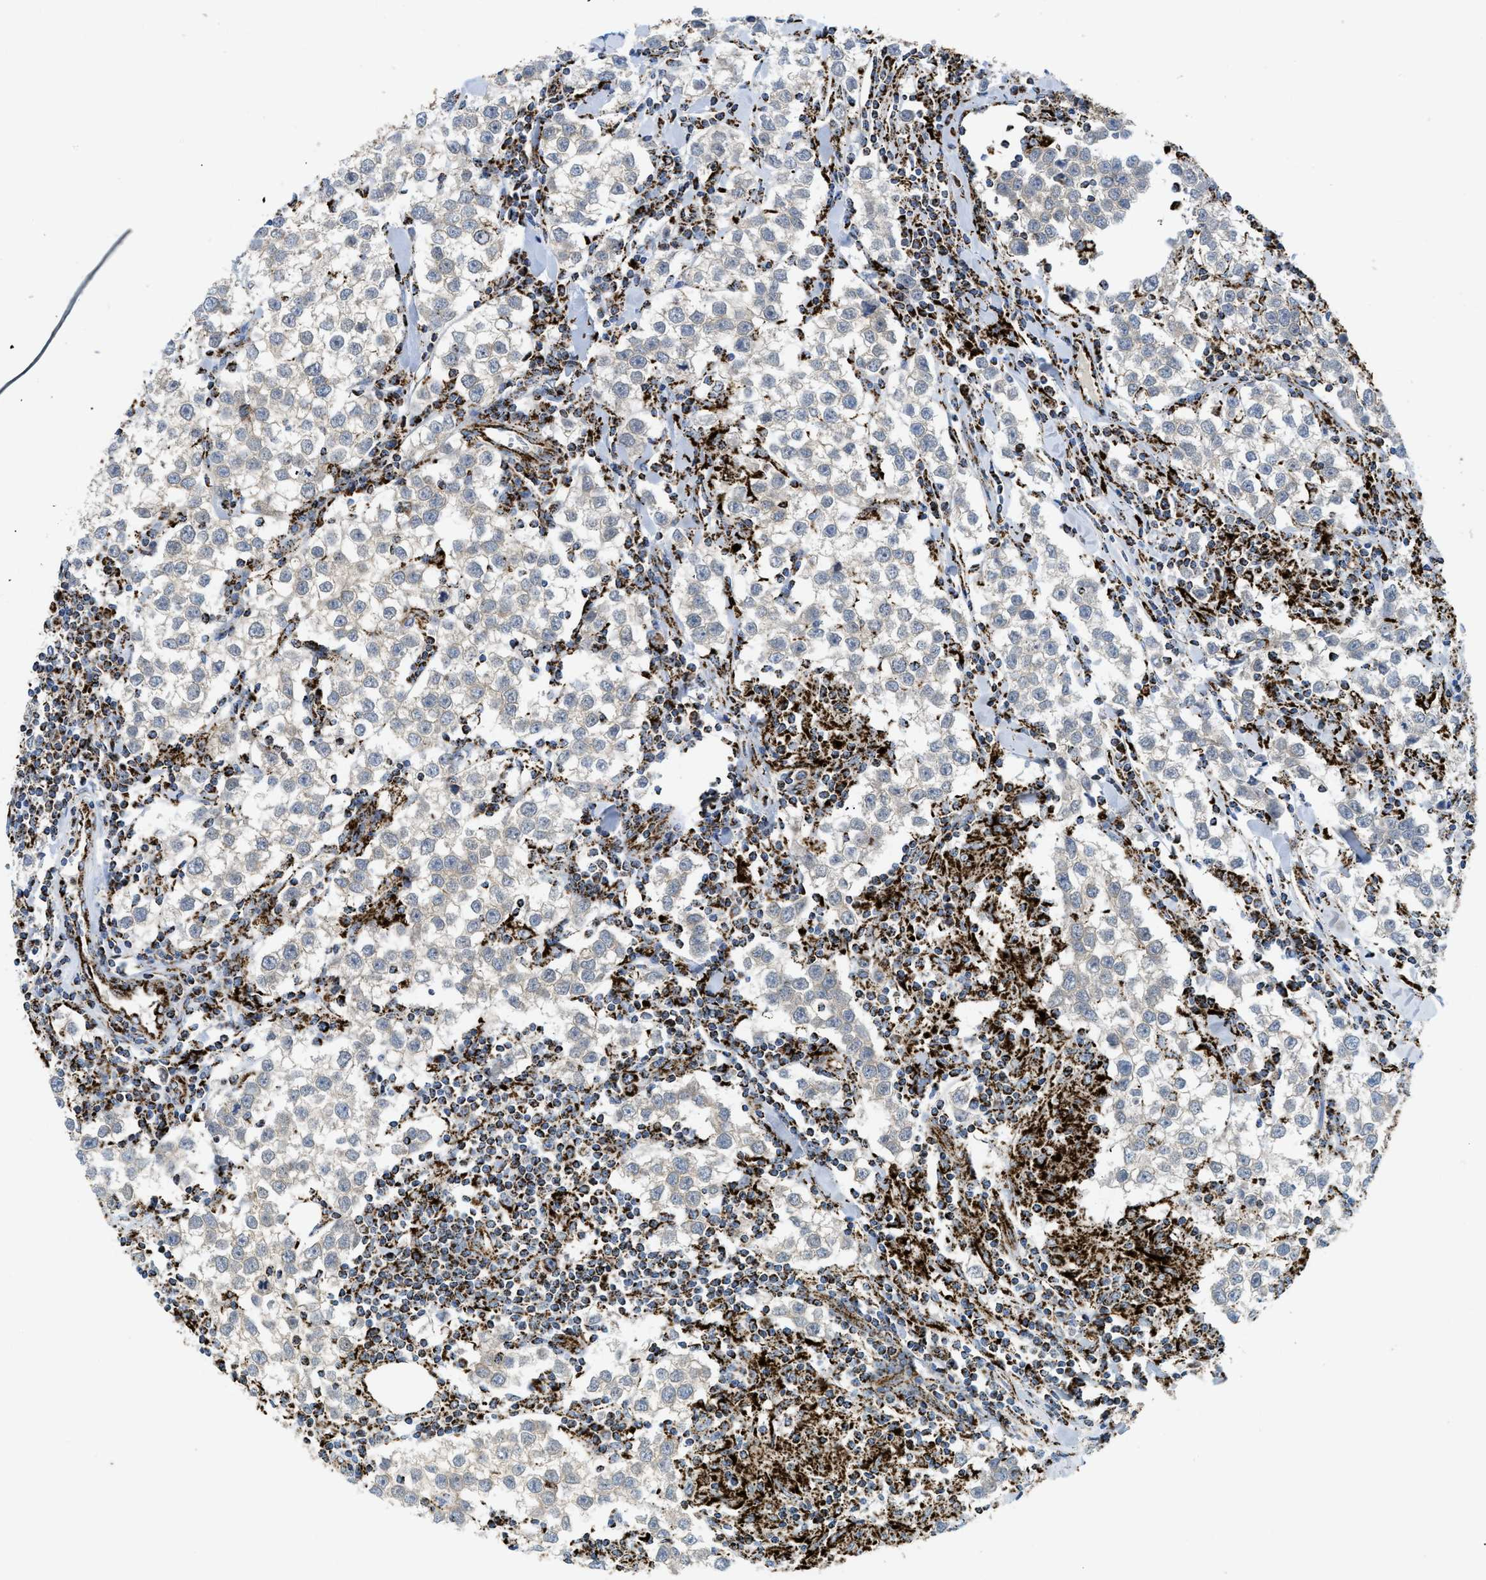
{"staining": {"intensity": "weak", "quantity": "25%-75%", "location": "cytoplasmic/membranous"}, "tissue": "testis cancer", "cell_type": "Tumor cells", "image_type": "cancer", "snomed": [{"axis": "morphology", "description": "Seminoma, NOS"}, {"axis": "morphology", "description": "Carcinoma, Embryonal, NOS"}, {"axis": "topography", "description": "Testis"}], "caption": "Seminoma (testis) stained with DAB immunohistochemistry (IHC) reveals low levels of weak cytoplasmic/membranous positivity in about 25%-75% of tumor cells. (brown staining indicates protein expression, while blue staining denotes nuclei).", "gene": "SQOR", "patient": {"sex": "male", "age": 36}}